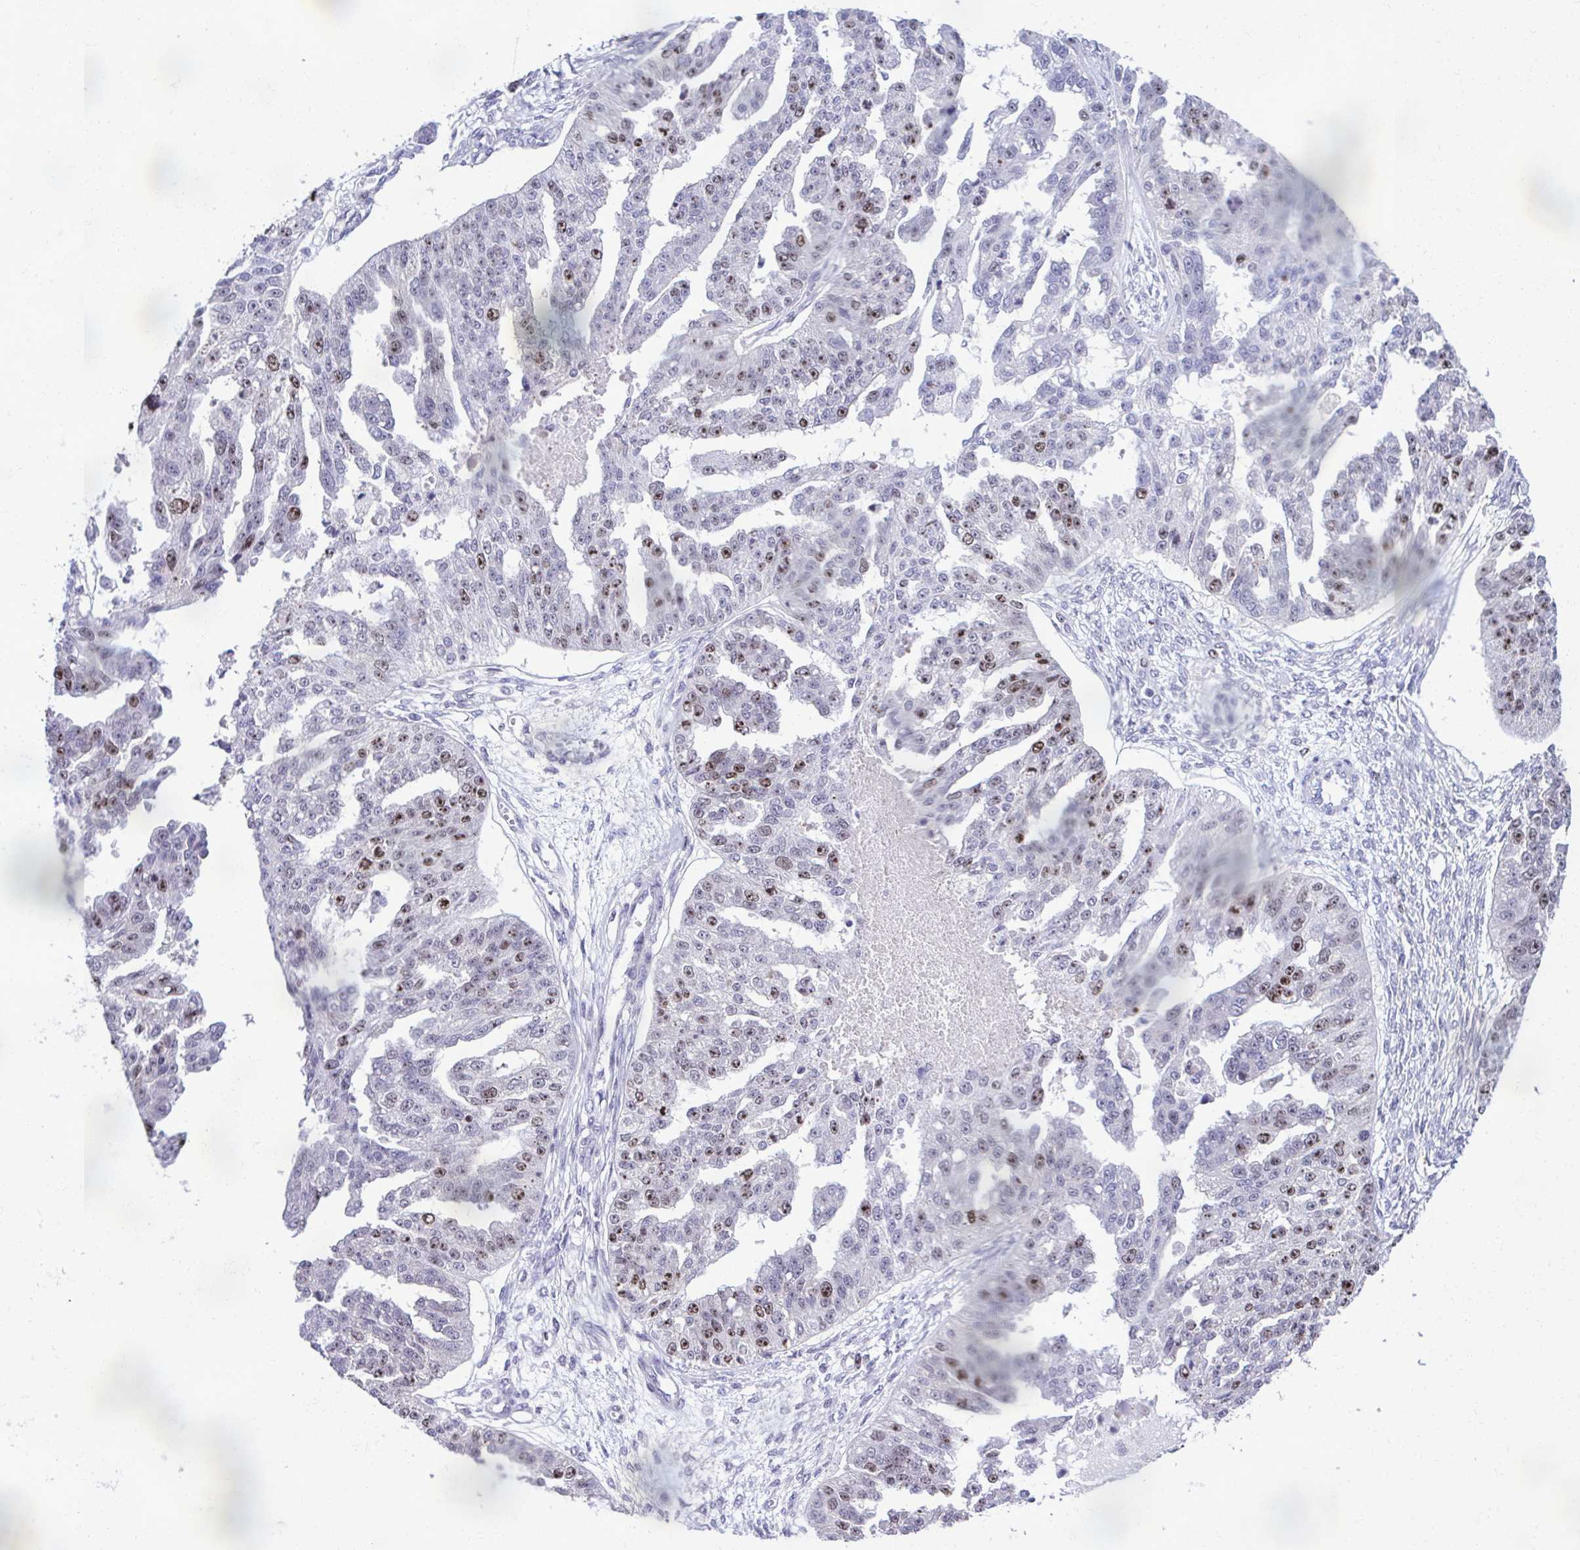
{"staining": {"intensity": "moderate", "quantity": "25%-75%", "location": "nuclear"}, "tissue": "ovarian cancer", "cell_type": "Tumor cells", "image_type": "cancer", "snomed": [{"axis": "morphology", "description": "Cystadenocarcinoma, serous, NOS"}, {"axis": "topography", "description": "Ovary"}], "caption": "Brown immunohistochemical staining in human ovarian cancer (serous cystadenocarcinoma) displays moderate nuclear expression in approximately 25%-75% of tumor cells.", "gene": "CEP72", "patient": {"sex": "female", "age": 58}}